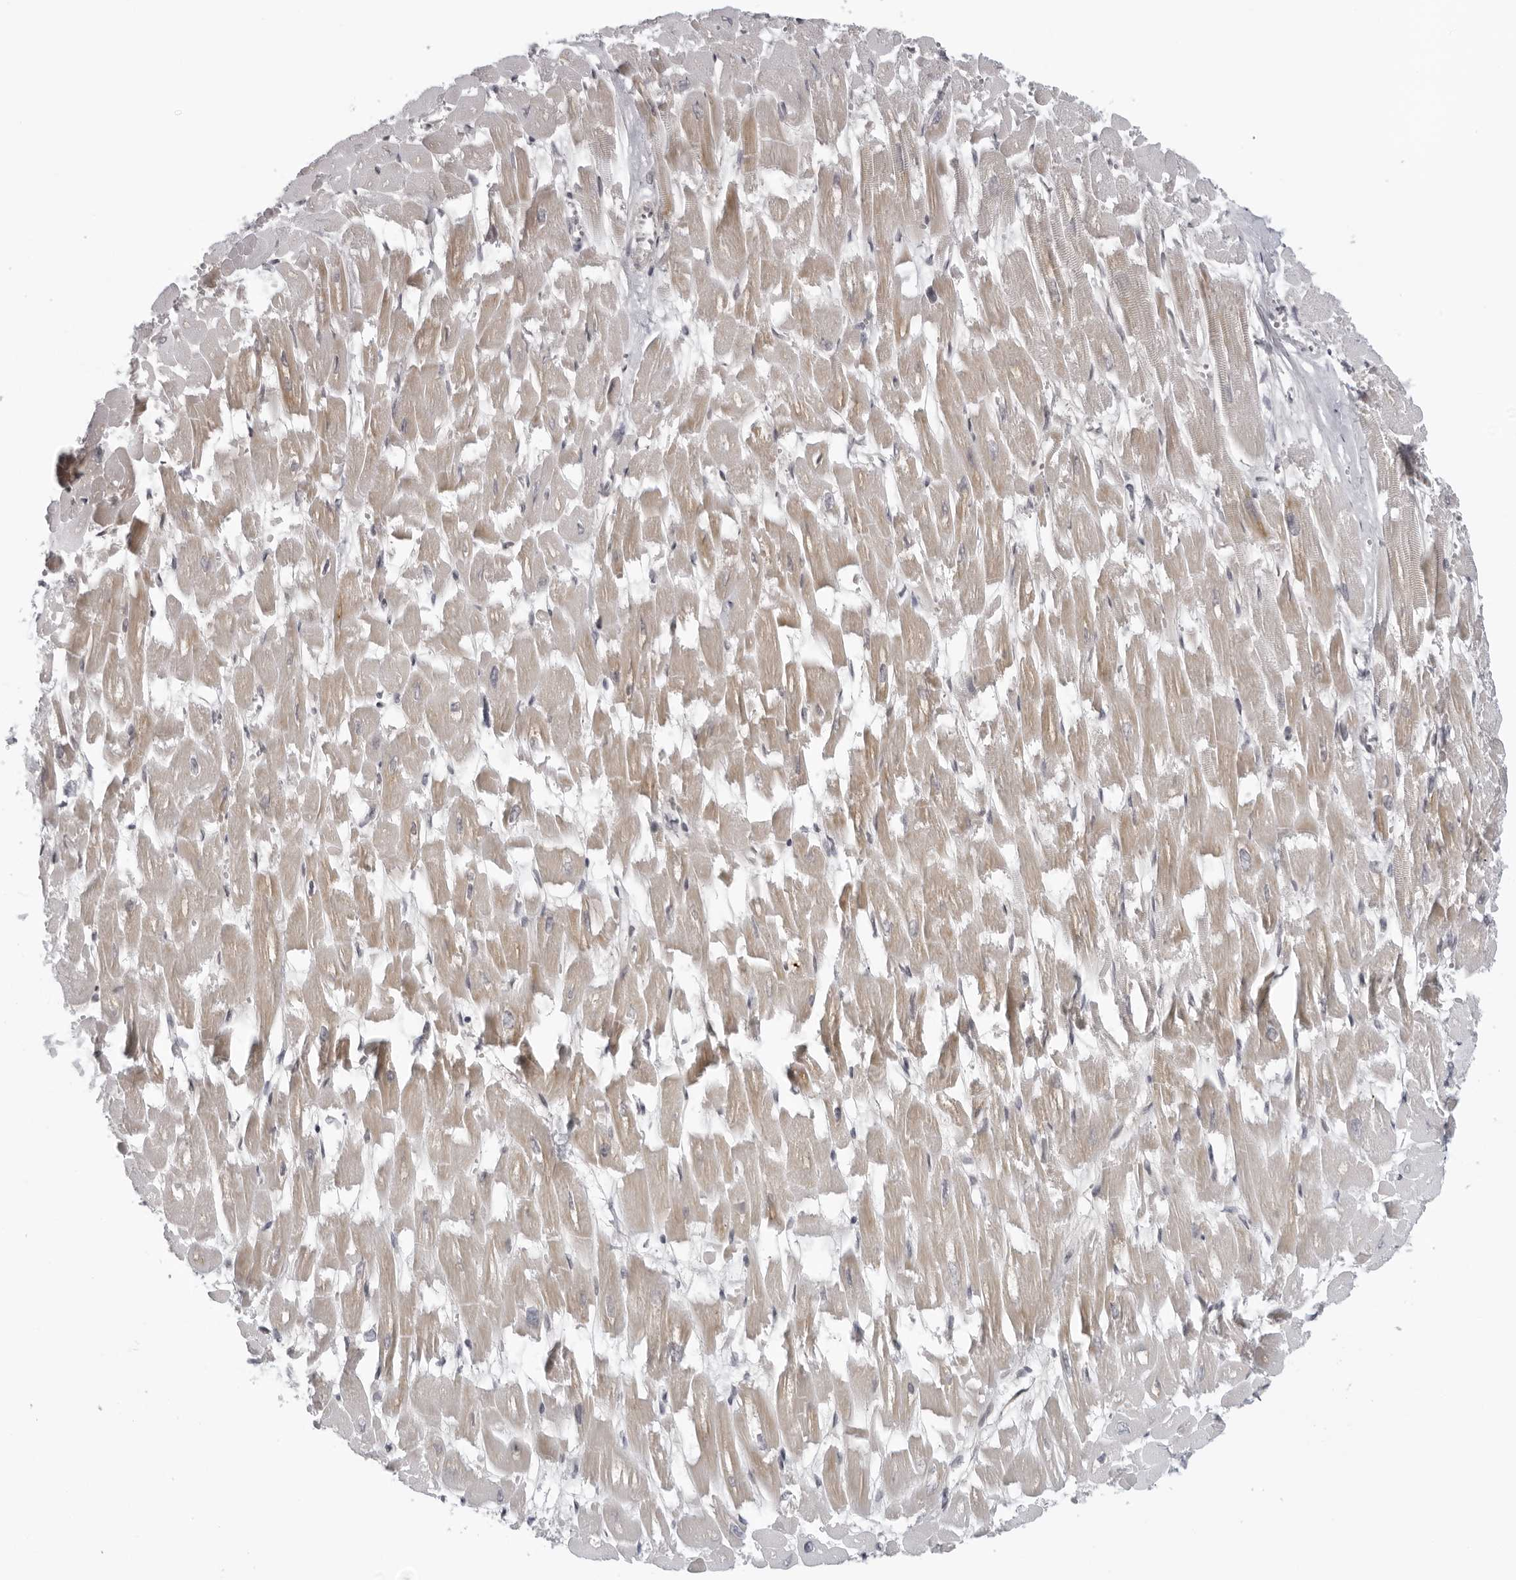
{"staining": {"intensity": "moderate", "quantity": "25%-75%", "location": "cytoplasmic/membranous"}, "tissue": "heart muscle", "cell_type": "Cardiomyocytes", "image_type": "normal", "snomed": [{"axis": "morphology", "description": "Normal tissue, NOS"}, {"axis": "topography", "description": "Heart"}], "caption": "Unremarkable heart muscle shows moderate cytoplasmic/membranous expression in approximately 25%-75% of cardiomyocytes, visualized by immunohistochemistry. (IHC, brightfield microscopy, high magnification).", "gene": "MRPS15", "patient": {"sex": "male", "age": 54}}